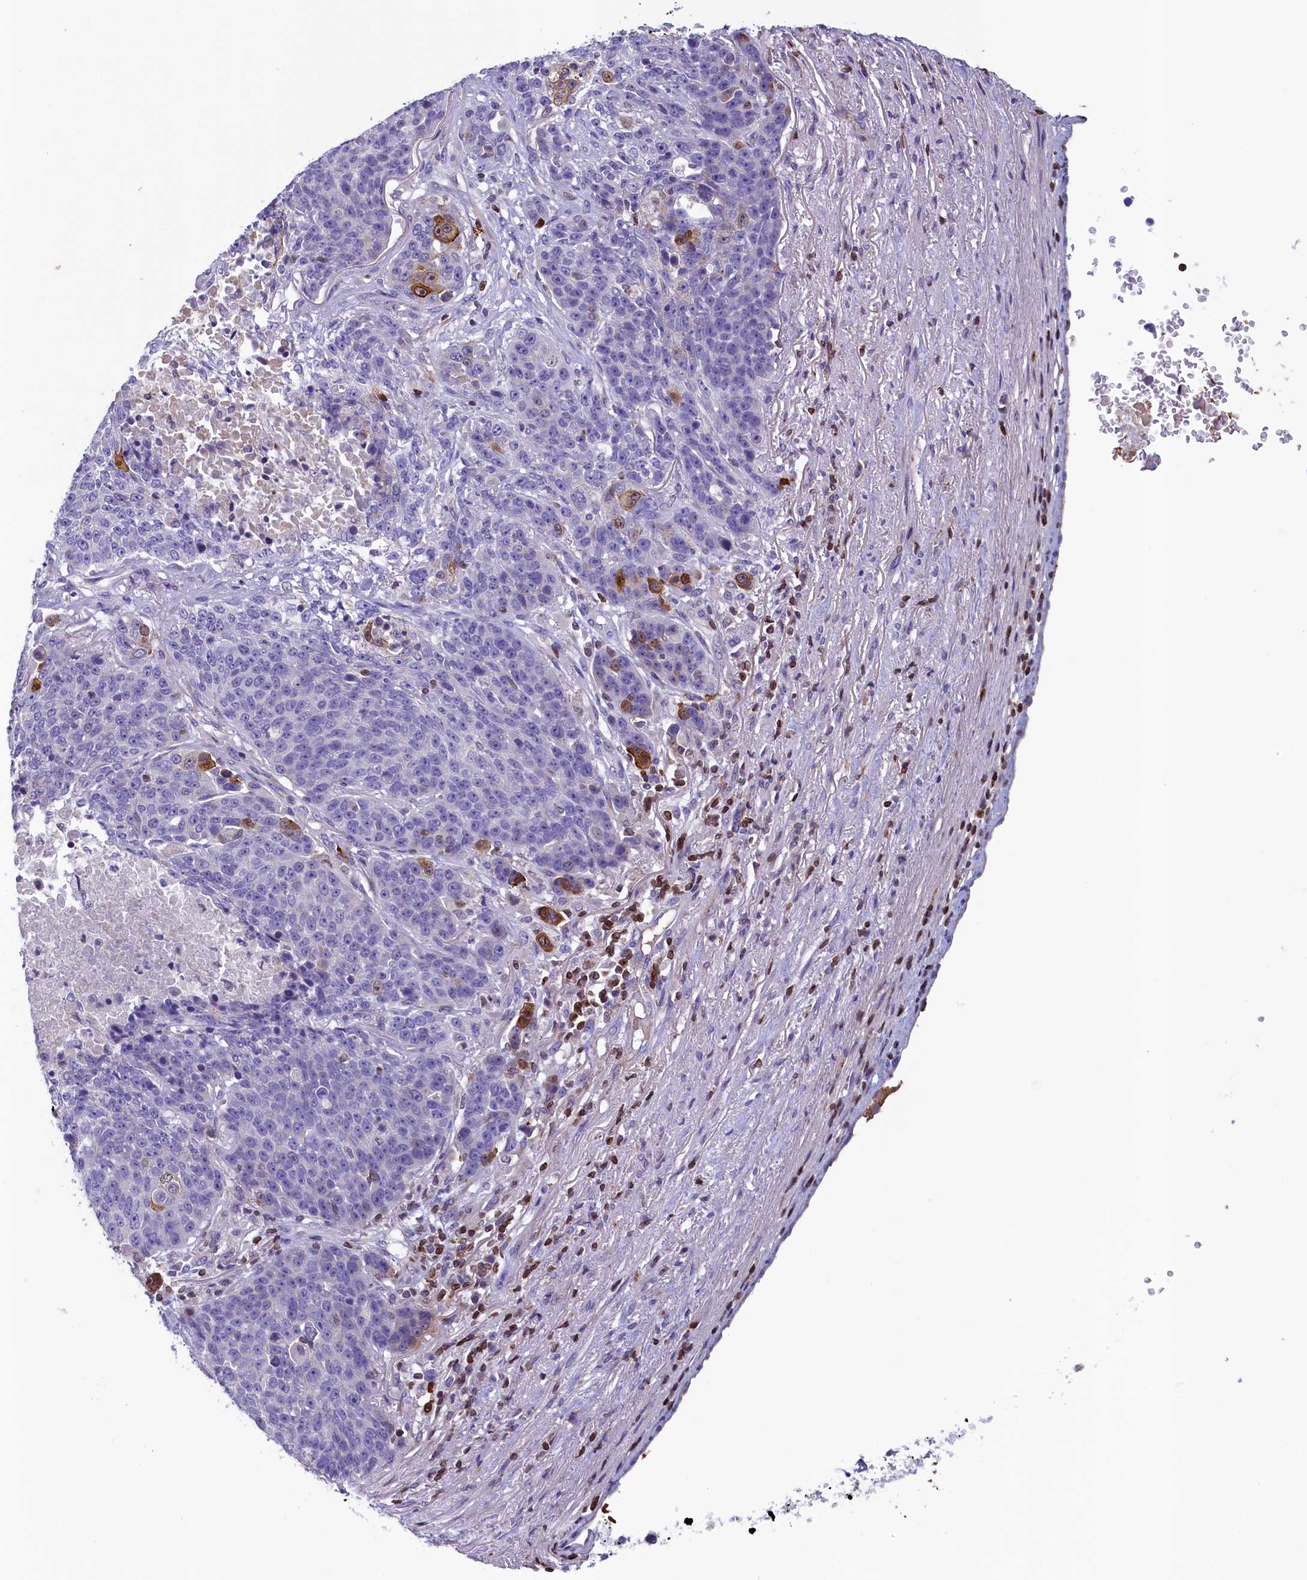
{"staining": {"intensity": "negative", "quantity": "none", "location": "none"}, "tissue": "lung cancer", "cell_type": "Tumor cells", "image_type": "cancer", "snomed": [{"axis": "morphology", "description": "Normal tissue, NOS"}, {"axis": "morphology", "description": "Squamous cell carcinoma, NOS"}, {"axis": "topography", "description": "Lymph node"}, {"axis": "topography", "description": "Lung"}], "caption": "Immunohistochemistry (IHC) of human lung cancer (squamous cell carcinoma) exhibits no positivity in tumor cells.", "gene": "TRAF3IP3", "patient": {"sex": "male", "age": 66}}